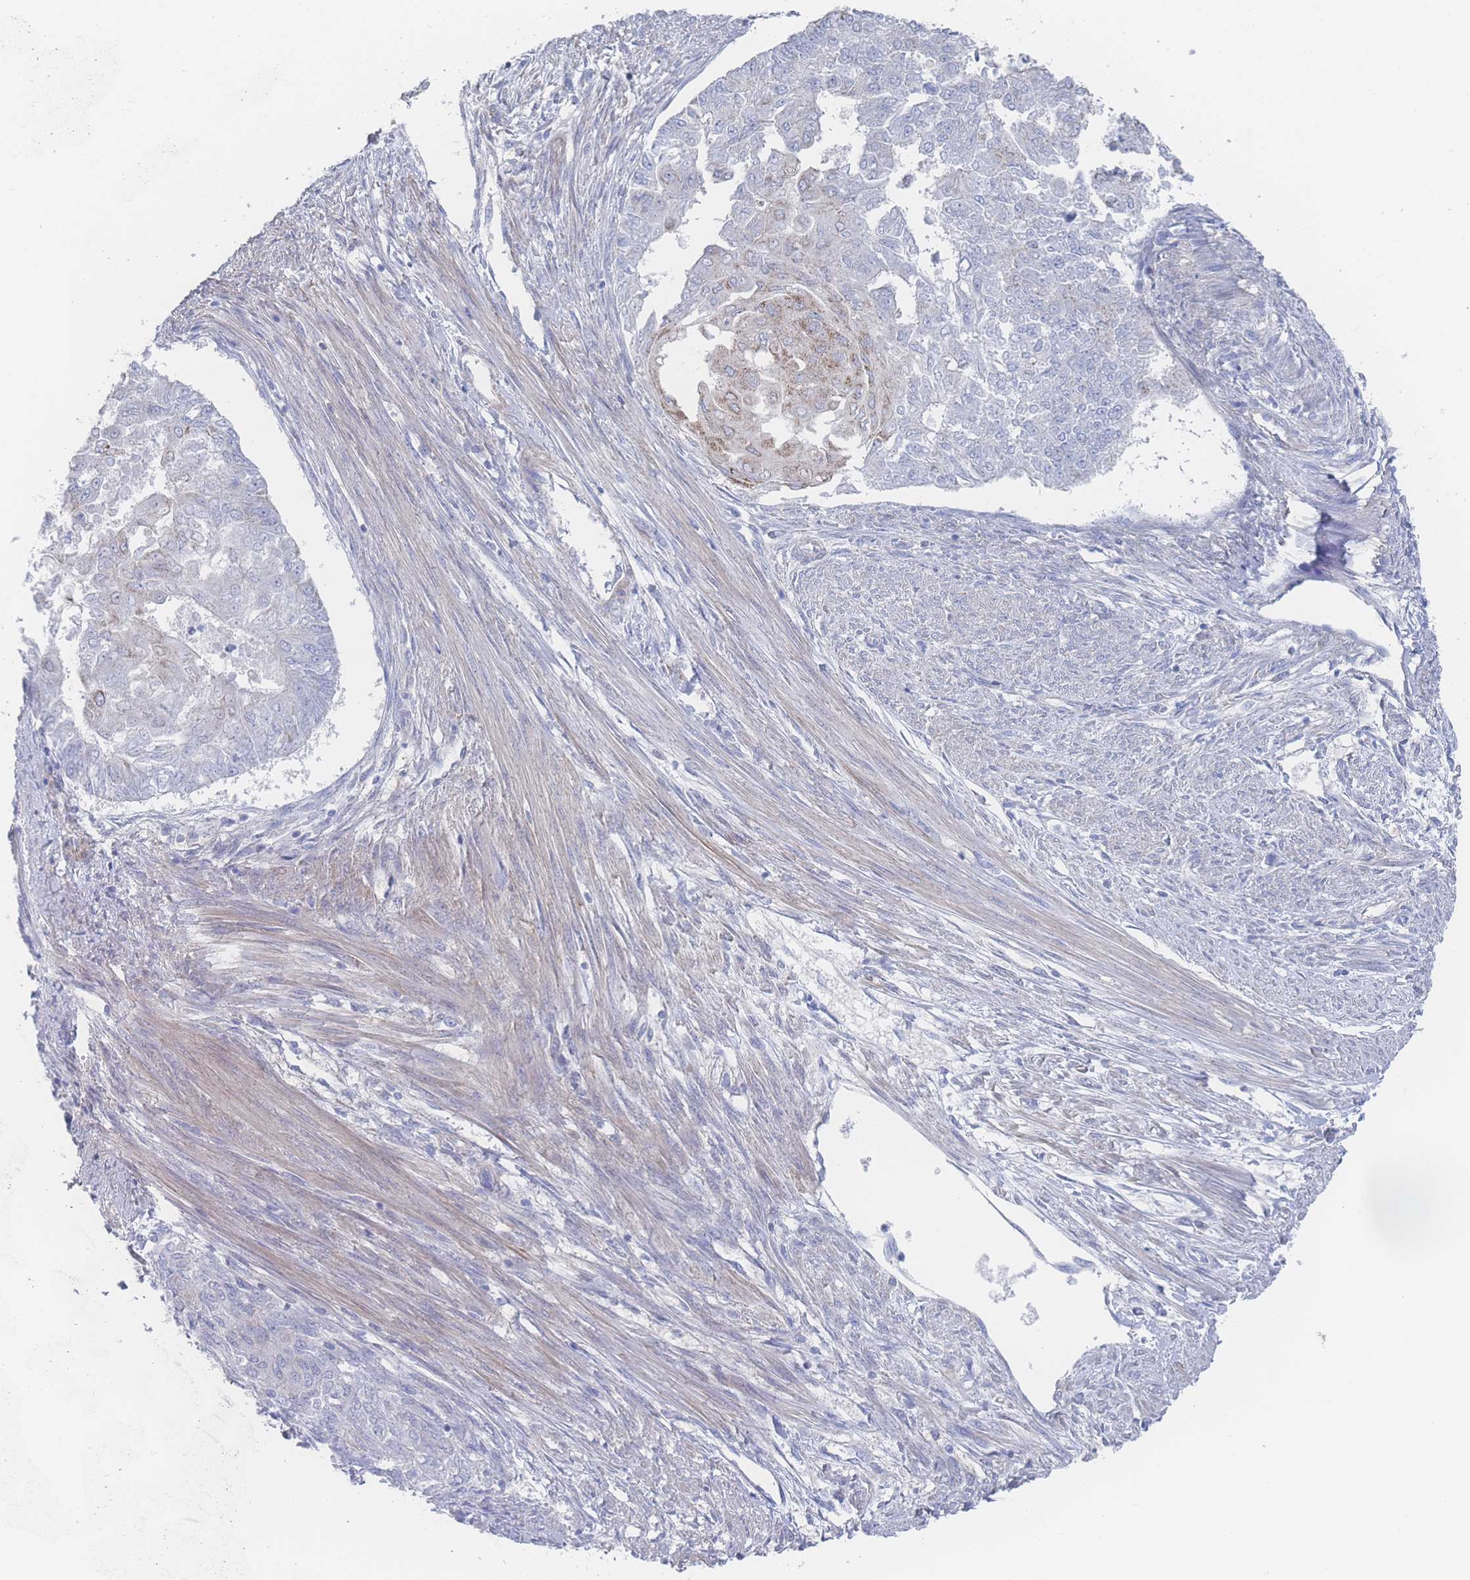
{"staining": {"intensity": "weak", "quantity": "<25%", "location": "cytoplasmic/membranous"}, "tissue": "endometrial cancer", "cell_type": "Tumor cells", "image_type": "cancer", "snomed": [{"axis": "morphology", "description": "Adenocarcinoma, NOS"}, {"axis": "topography", "description": "Endometrium"}], "caption": "This is an IHC histopathology image of human endometrial cancer. There is no expression in tumor cells.", "gene": "SNPH", "patient": {"sex": "female", "age": 32}}